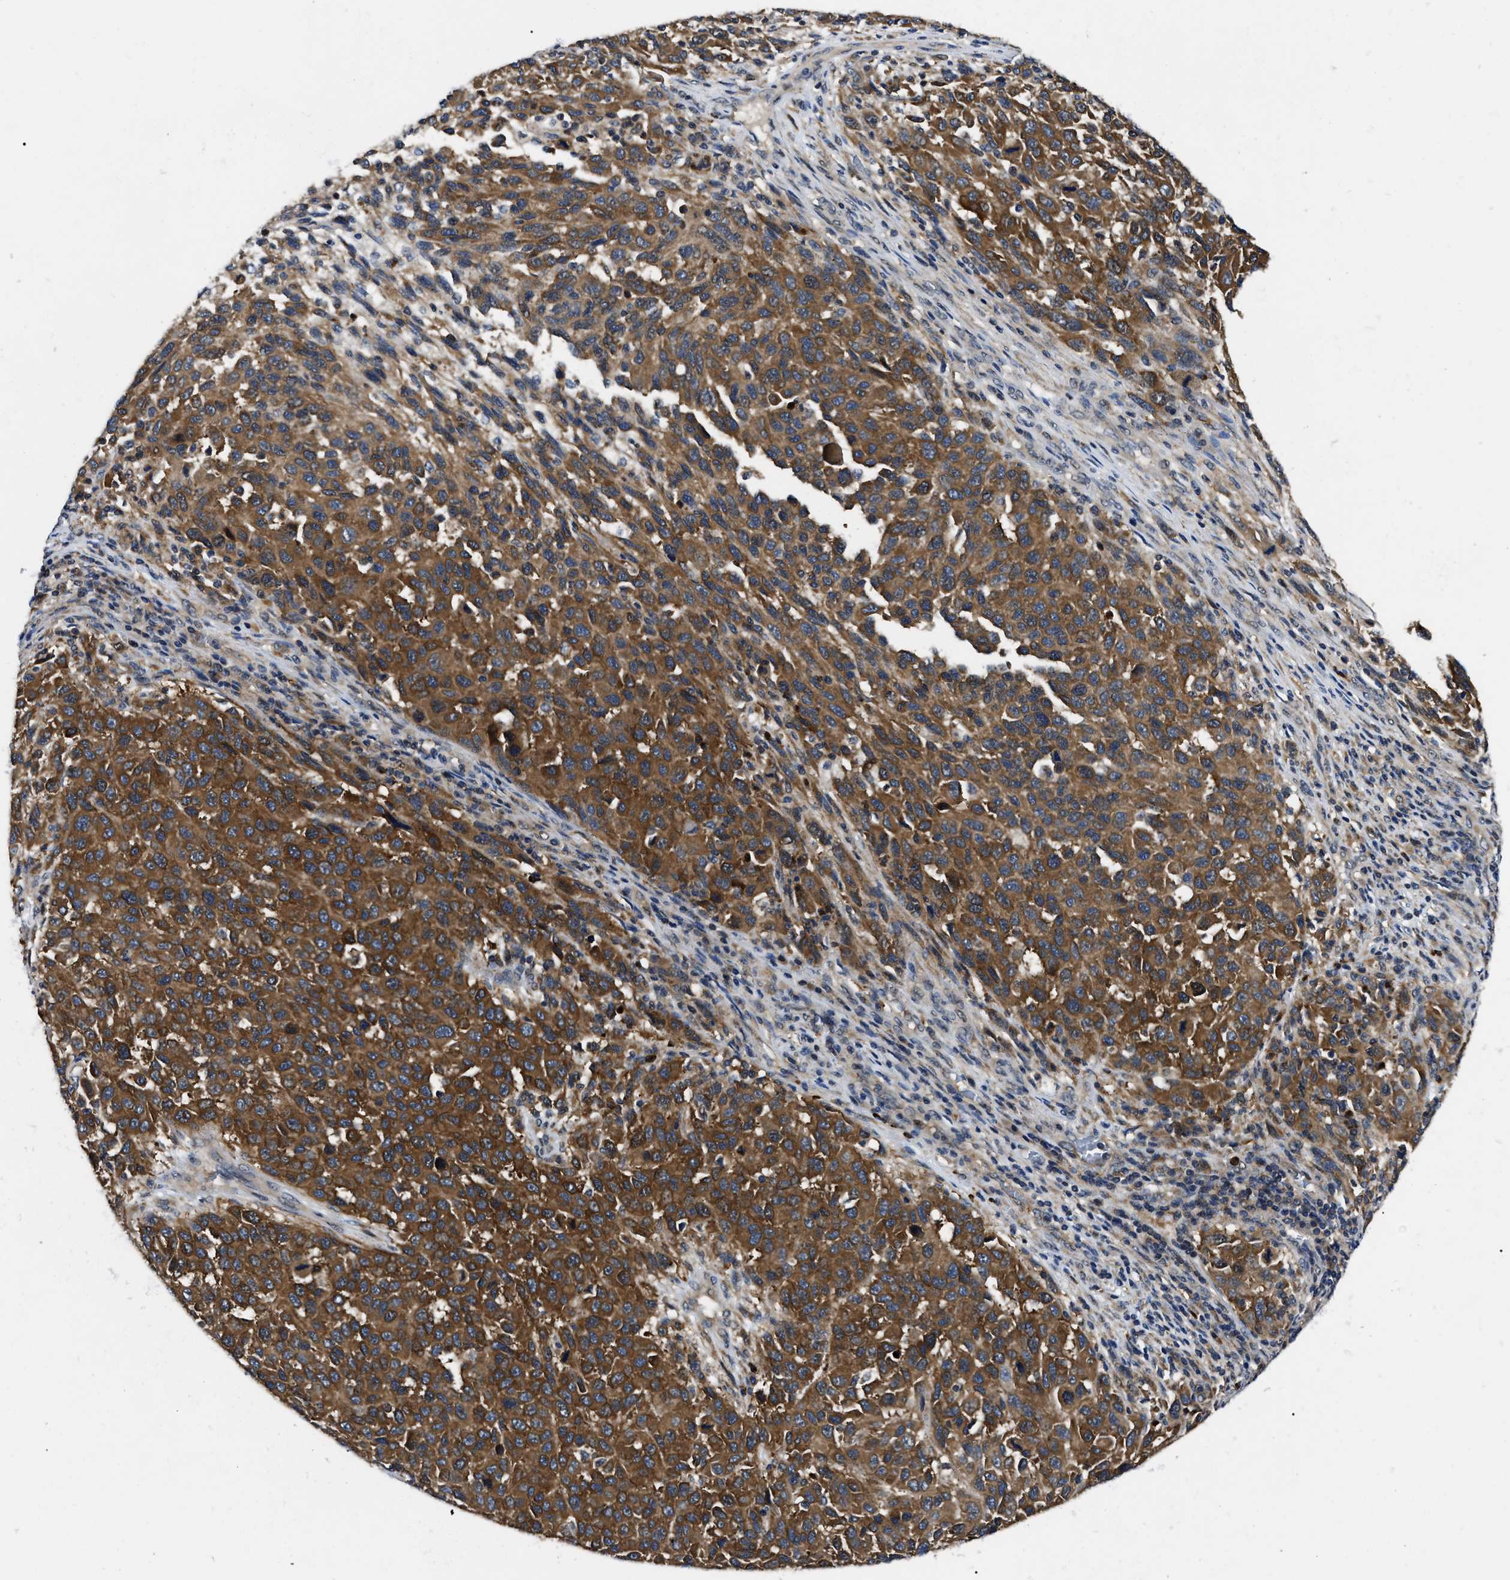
{"staining": {"intensity": "strong", "quantity": ">75%", "location": "cytoplasmic/membranous"}, "tissue": "melanoma", "cell_type": "Tumor cells", "image_type": "cancer", "snomed": [{"axis": "morphology", "description": "Malignant melanoma, Metastatic site"}, {"axis": "topography", "description": "Lymph node"}], "caption": "Tumor cells display high levels of strong cytoplasmic/membranous expression in about >75% of cells in melanoma.", "gene": "GET4", "patient": {"sex": "male", "age": 61}}